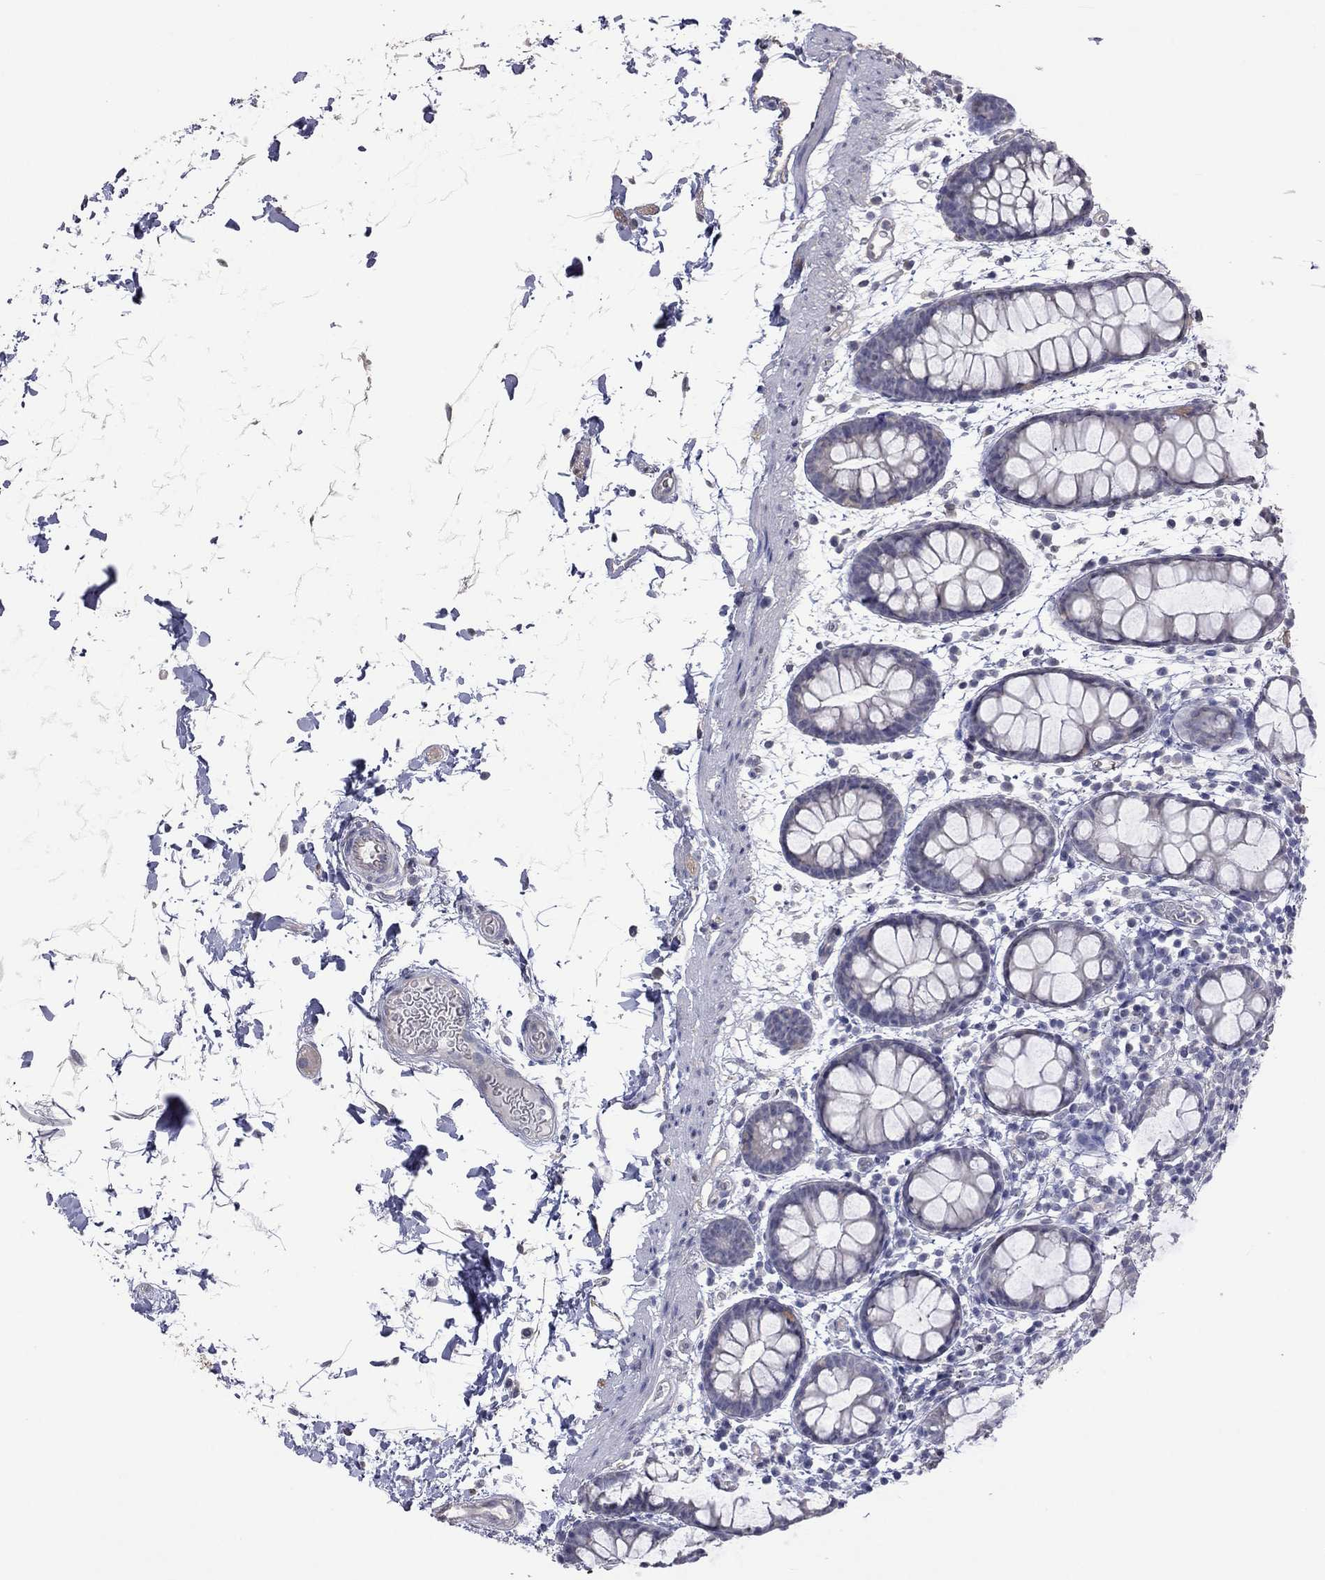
{"staining": {"intensity": "negative", "quantity": "none", "location": "none"}, "tissue": "rectum", "cell_type": "Glandular cells", "image_type": "normal", "snomed": [{"axis": "morphology", "description": "Normal tissue, NOS"}, {"axis": "topography", "description": "Rectum"}], "caption": "The photomicrograph exhibits no significant positivity in glandular cells of rectum.", "gene": "HYLS1", "patient": {"sex": "male", "age": 57}}